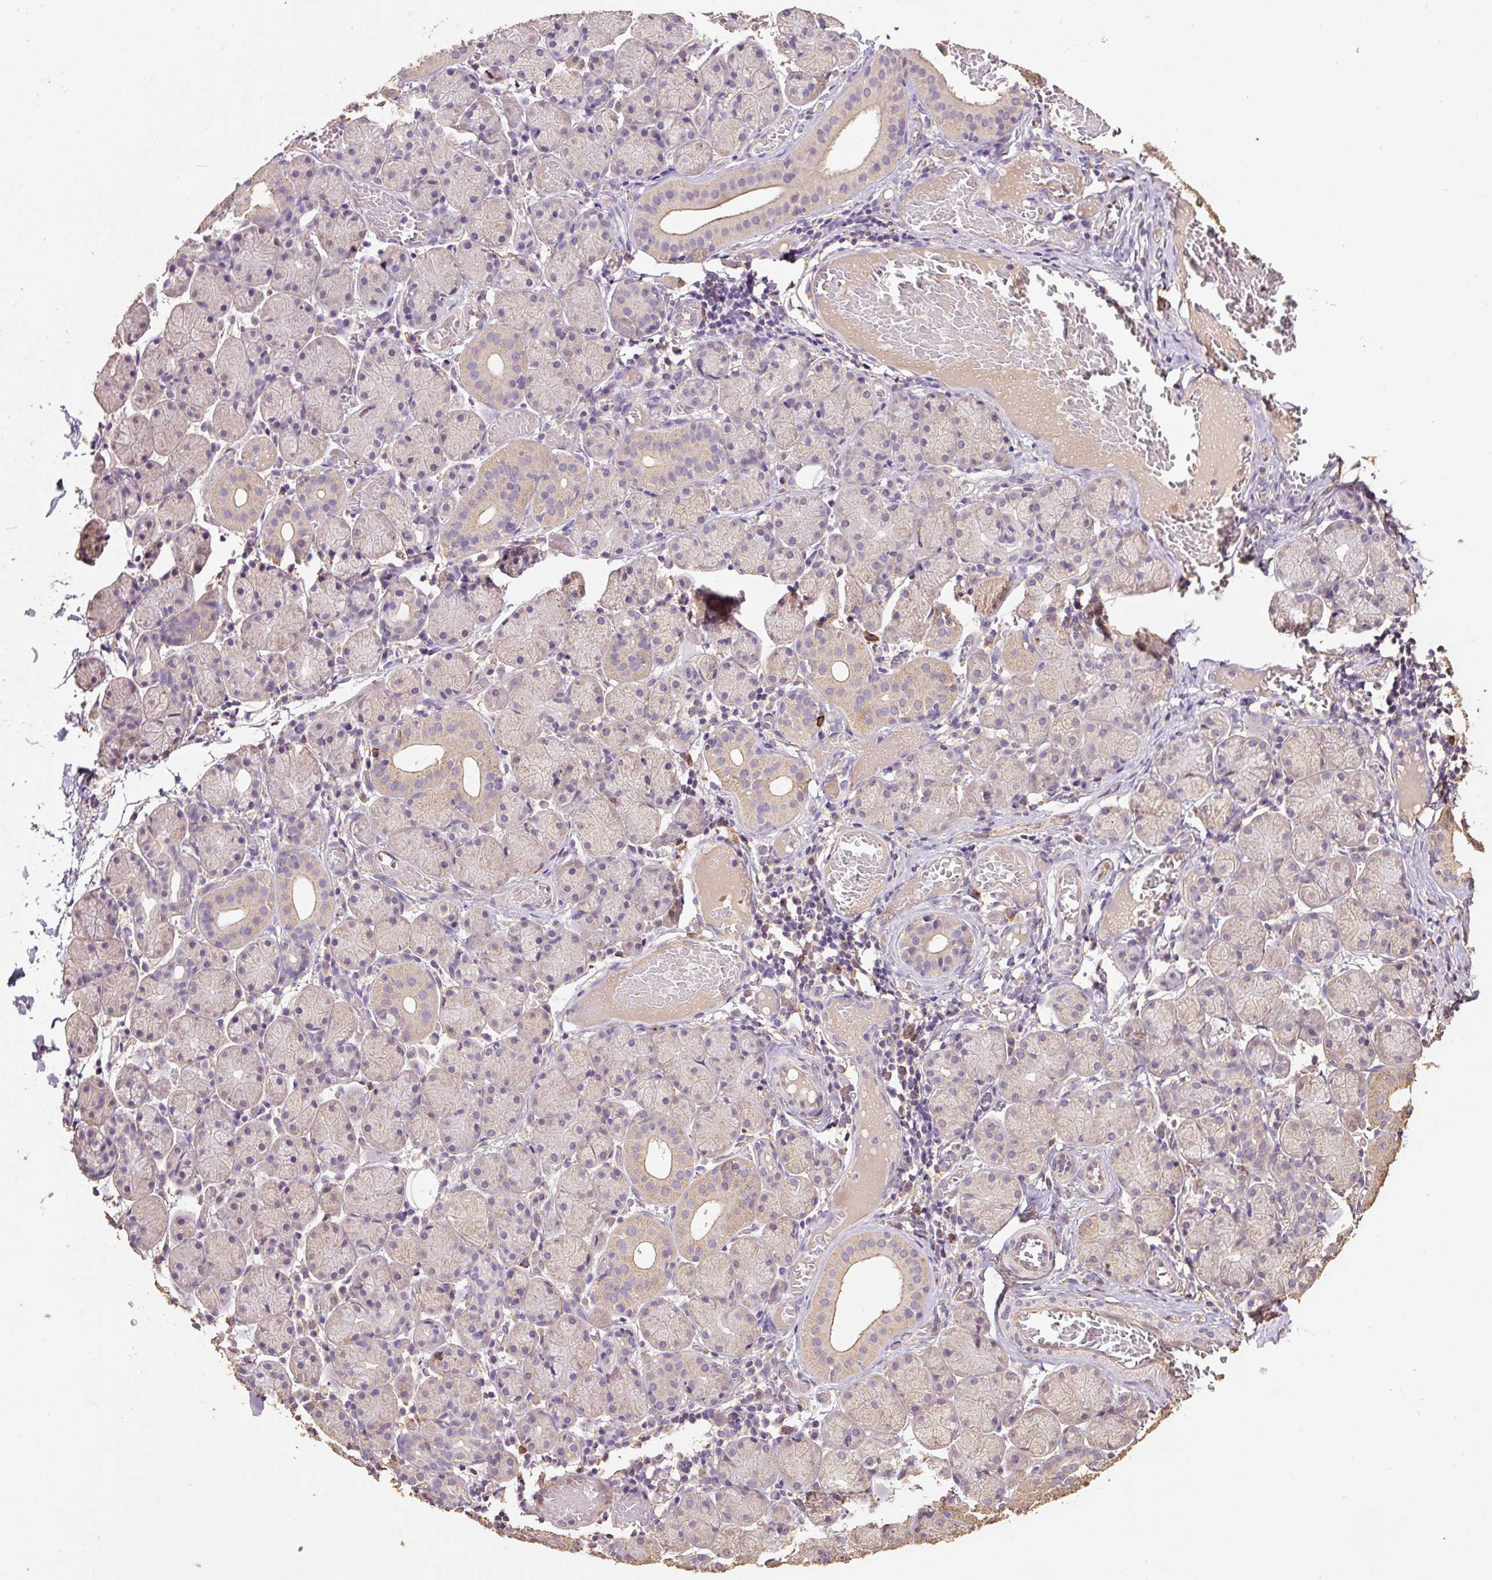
{"staining": {"intensity": "weak", "quantity": "25%-75%", "location": "cytoplasmic/membranous"}, "tissue": "salivary gland", "cell_type": "Glandular cells", "image_type": "normal", "snomed": [{"axis": "morphology", "description": "Normal tissue, NOS"}, {"axis": "topography", "description": "Salivary gland"}], "caption": "About 25%-75% of glandular cells in benign human salivary gland demonstrate weak cytoplasmic/membranous protein positivity as visualized by brown immunohistochemical staining.", "gene": "HERC2", "patient": {"sex": "female", "age": 24}}